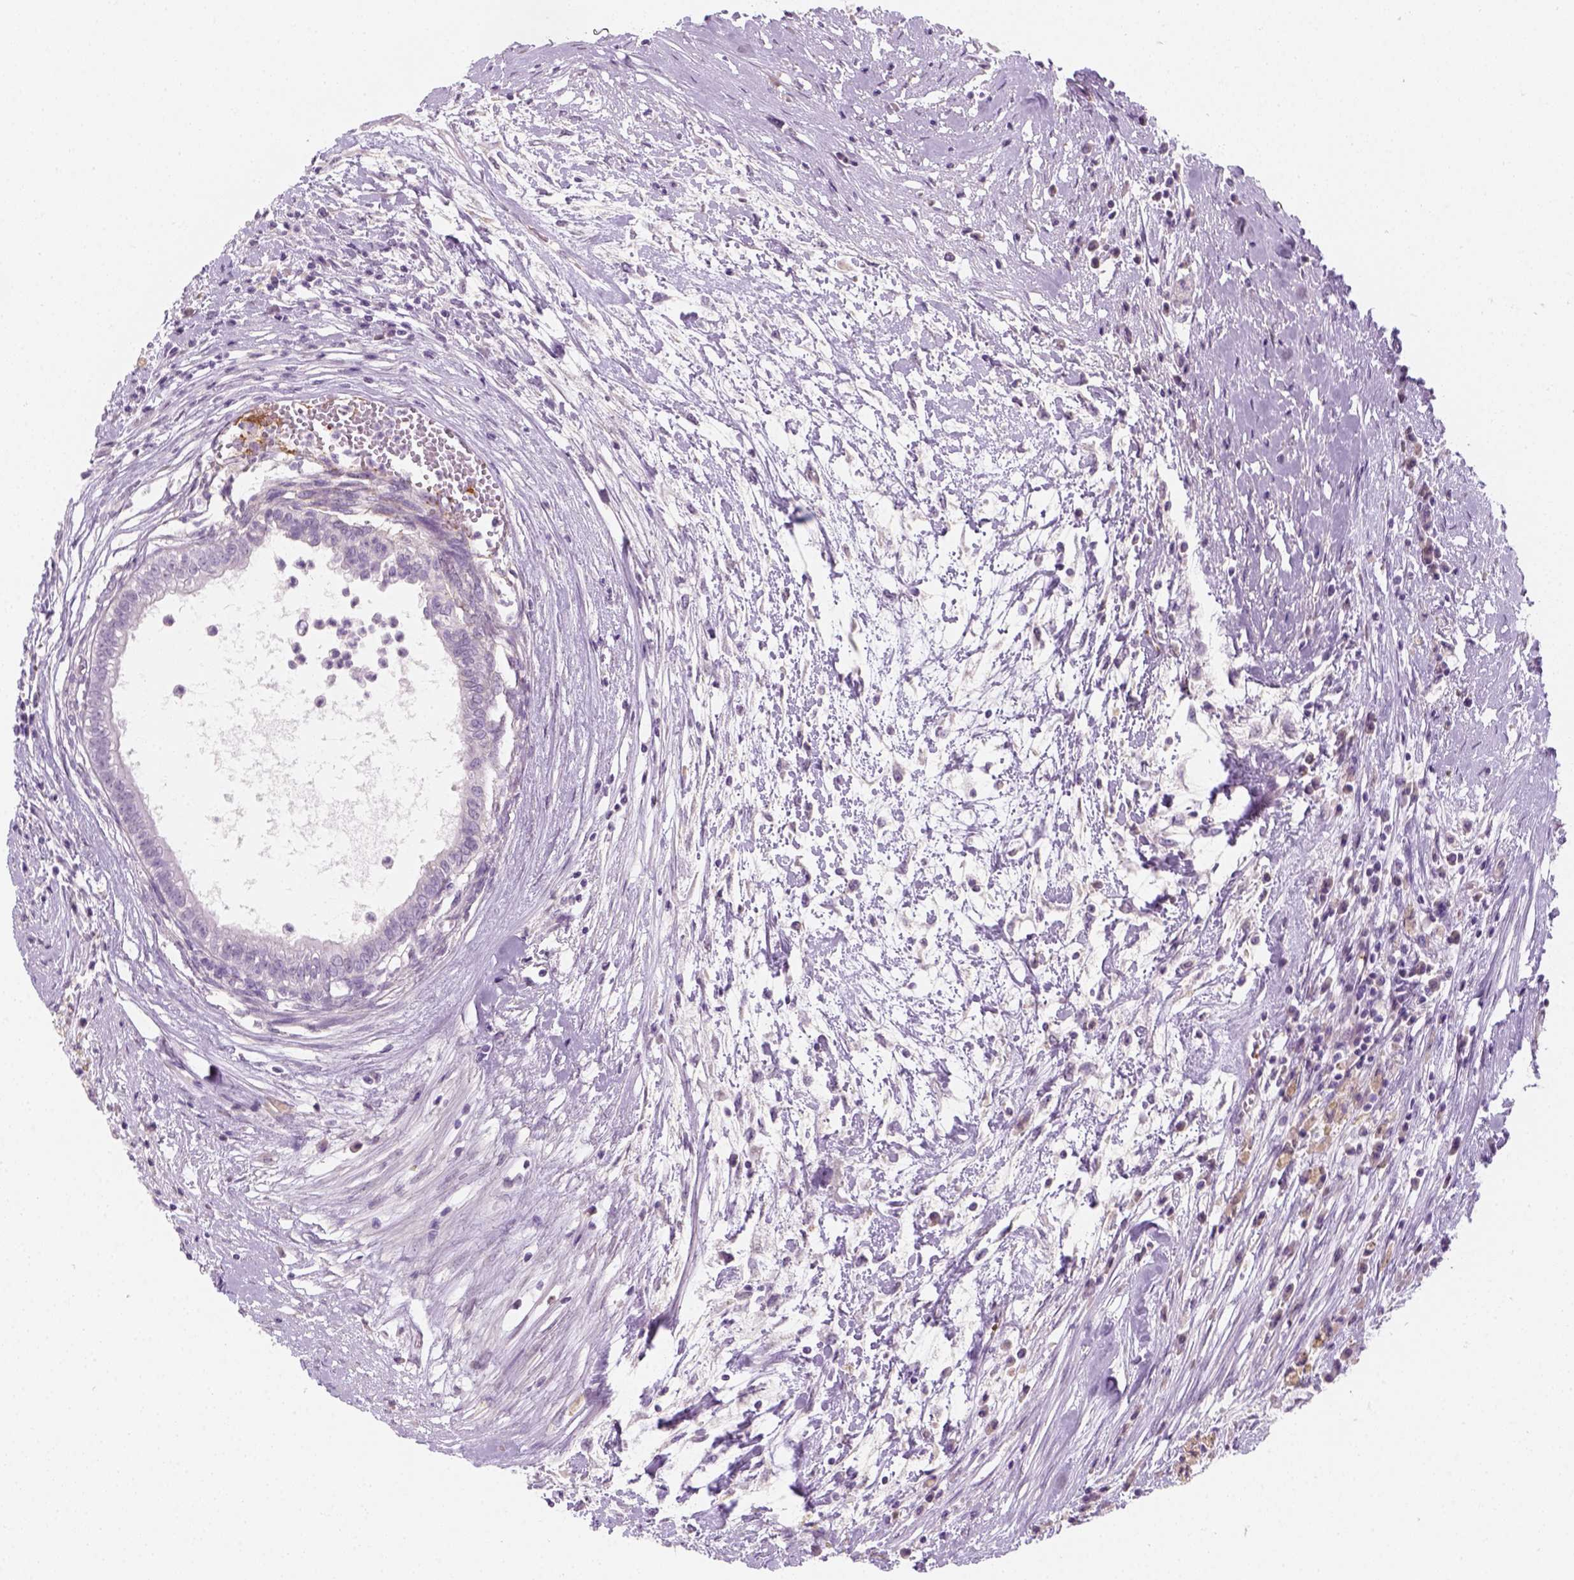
{"staining": {"intensity": "negative", "quantity": "none", "location": "none"}, "tissue": "testis cancer", "cell_type": "Tumor cells", "image_type": "cancer", "snomed": [{"axis": "morphology", "description": "Carcinoma, Embryonal, NOS"}, {"axis": "topography", "description": "Testis"}], "caption": "Histopathology image shows no protein positivity in tumor cells of testis cancer (embryonal carcinoma) tissue.", "gene": "FAM163B", "patient": {"sex": "male", "age": 37}}